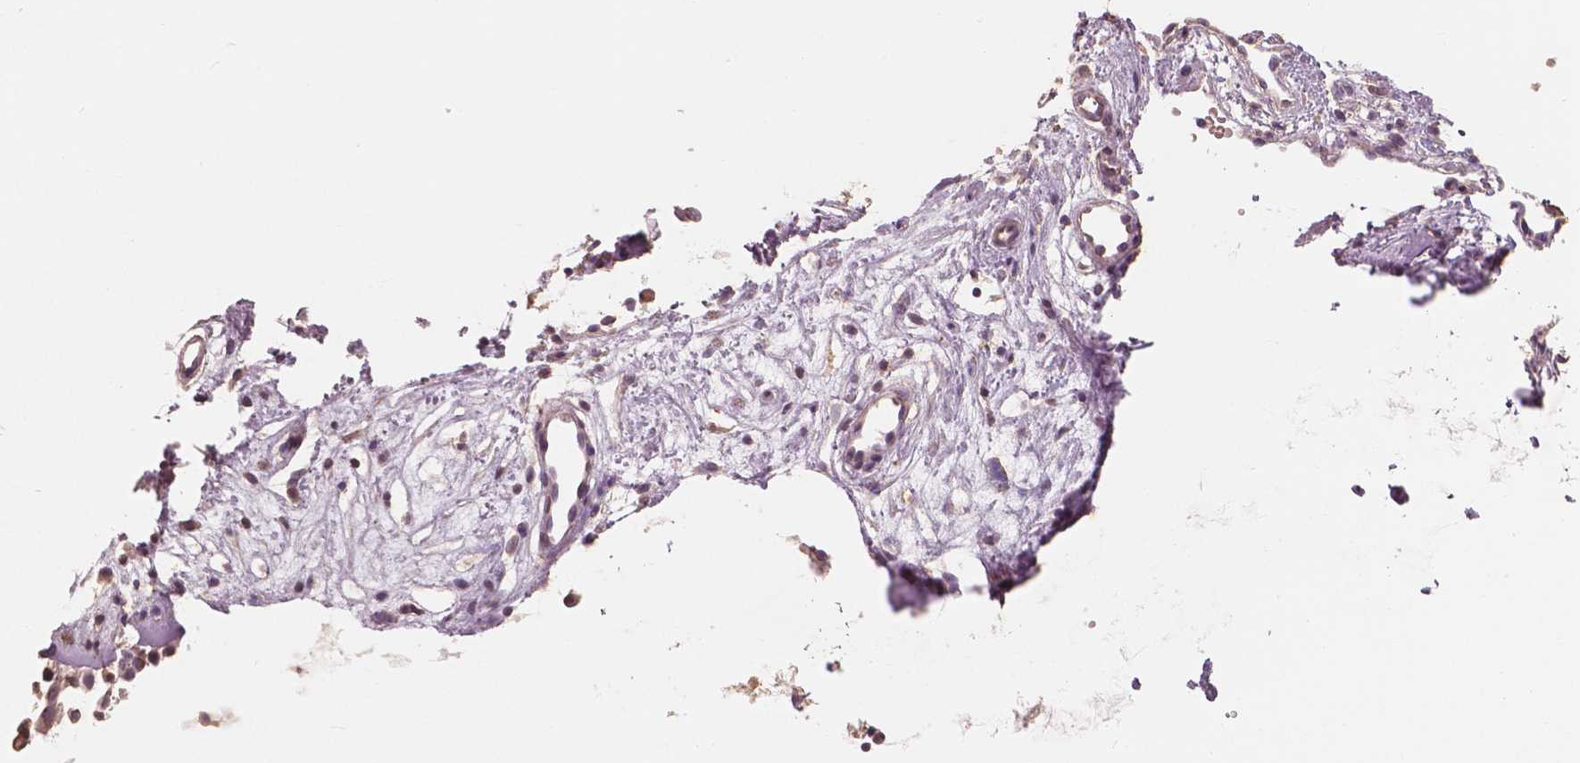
{"staining": {"intensity": "weak", "quantity": ">75%", "location": "cytoplasmic/membranous,nuclear"}, "tissue": "nasopharynx", "cell_type": "Respiratory epithelial cells", "image_type": "normal", "snomed": [{"axis": "morphology", "description": "Normal tissue, NOS"}, {"axis": "topography", "description": "Nasopharynx"}], "caption": "Protein expression analysis of unremarkable human nasopharynx reveals weak cytoplasmic/membranous,nuclear positivity in approximately >75% of respiratory epithelial cells. The staining was performed using DAB to visualize the protein expression in brown, while the nuclei were stained in blue with hematoxylin (Magnification: 20x).", "gene": "SAT2", "patient": {"sex": "male", "age": 32}}